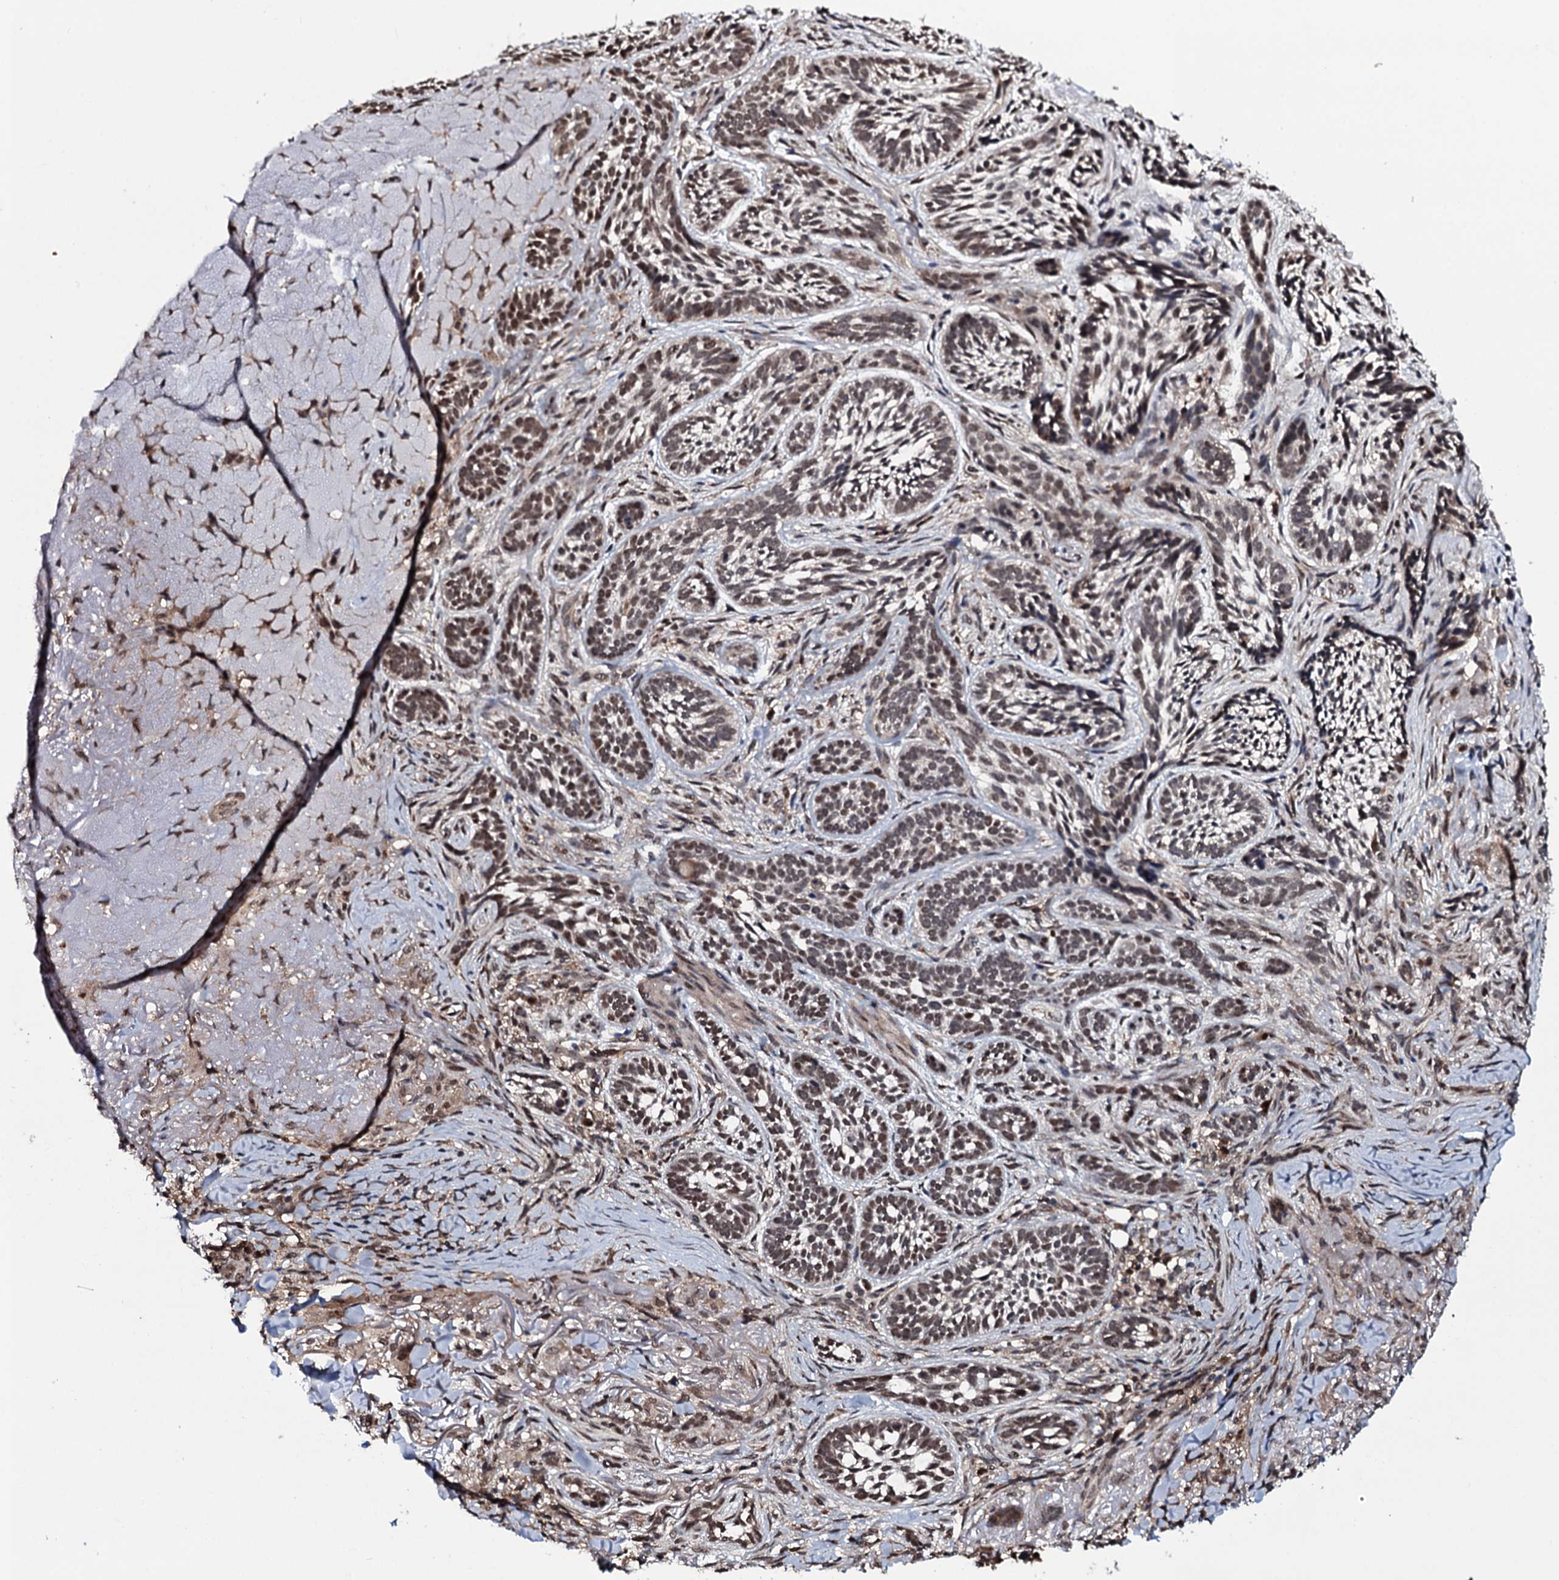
{"staining": {"intensity": "moderate", "quantity": ">75%", "location": "nuclear"}, "tissue": "skin cancer", "cell_type": "Tumor cells", "image_type": "cancer", "snomed": [{"axis": "morphology", "description": "Basal cell carcinoma"}, {"axis": "topography", "description": "Skin"}], "caption": "About >75% of tumor cells in skin cancer show moderate nuclear protein staining as visualized by brown immunohistochemical staining.", "gene": "HDDC3", "patient": {"sex": "male", "age": 71}}